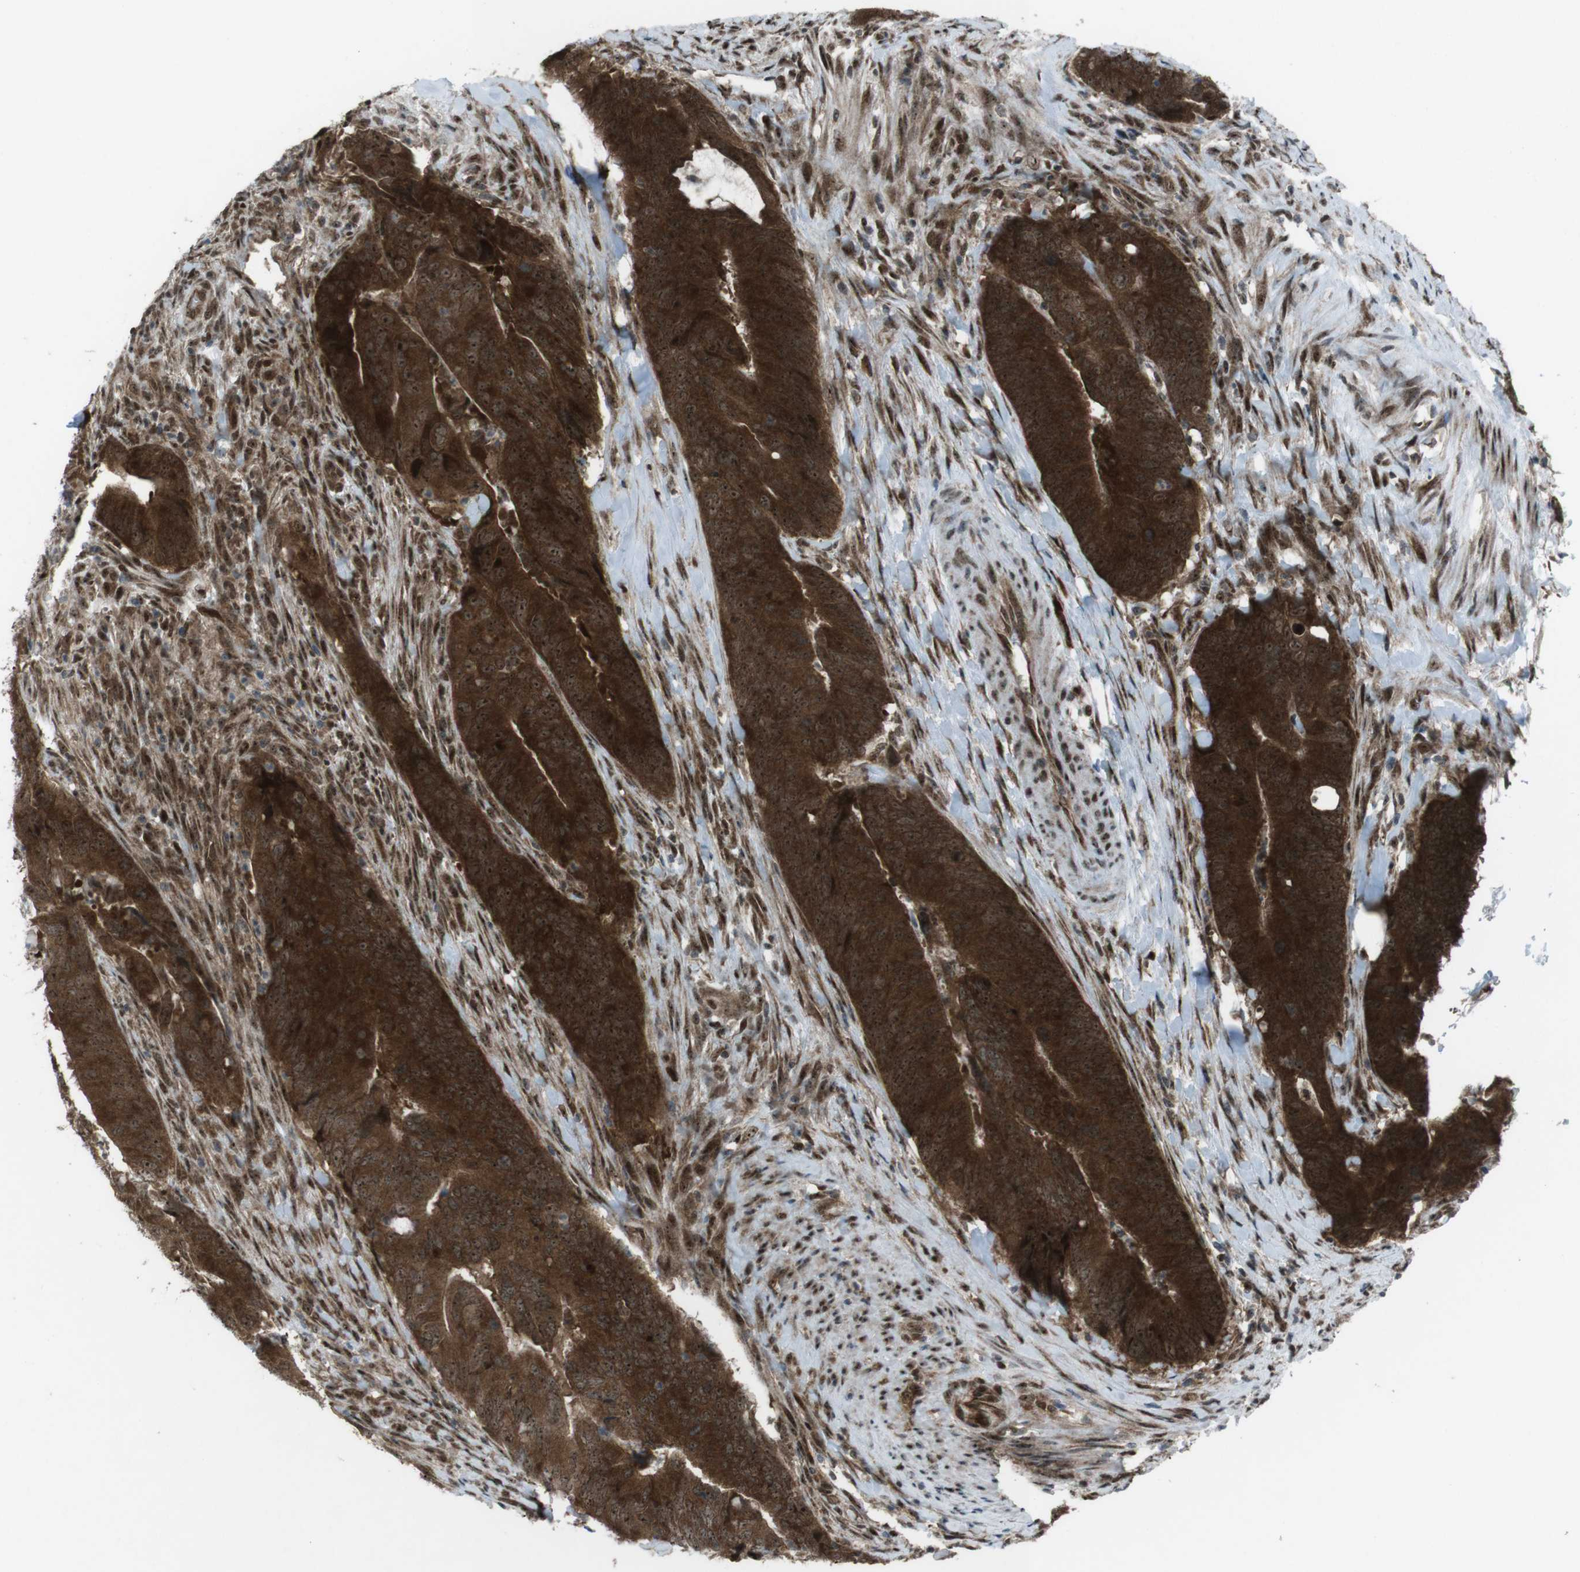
{"staining": {"intensity": "strong", "quantity": ">75%", "location": "cytoplasmic/membranous,nuclear"}, "tissue": "colorectal cancer", "cell_type": "Tumor cells", "image_type": "cancer", "snomed": [{"axis": "morphology", "description": "Normal tissue, NOS"}, {"axis": "morphology", "description": "Adenocarcinoma, NOS"}, {"axis": "topography", "description": "Colon"}], "caption": "A micrograph of human colorectal cancer (adenocarcinoma) stained for a protein exhibits strong cytoplasmic/membranous and nuclear brown staining in tumor cells.", "gene": "CSNK1D", "patient": {"sex": "male", "age": 56}}